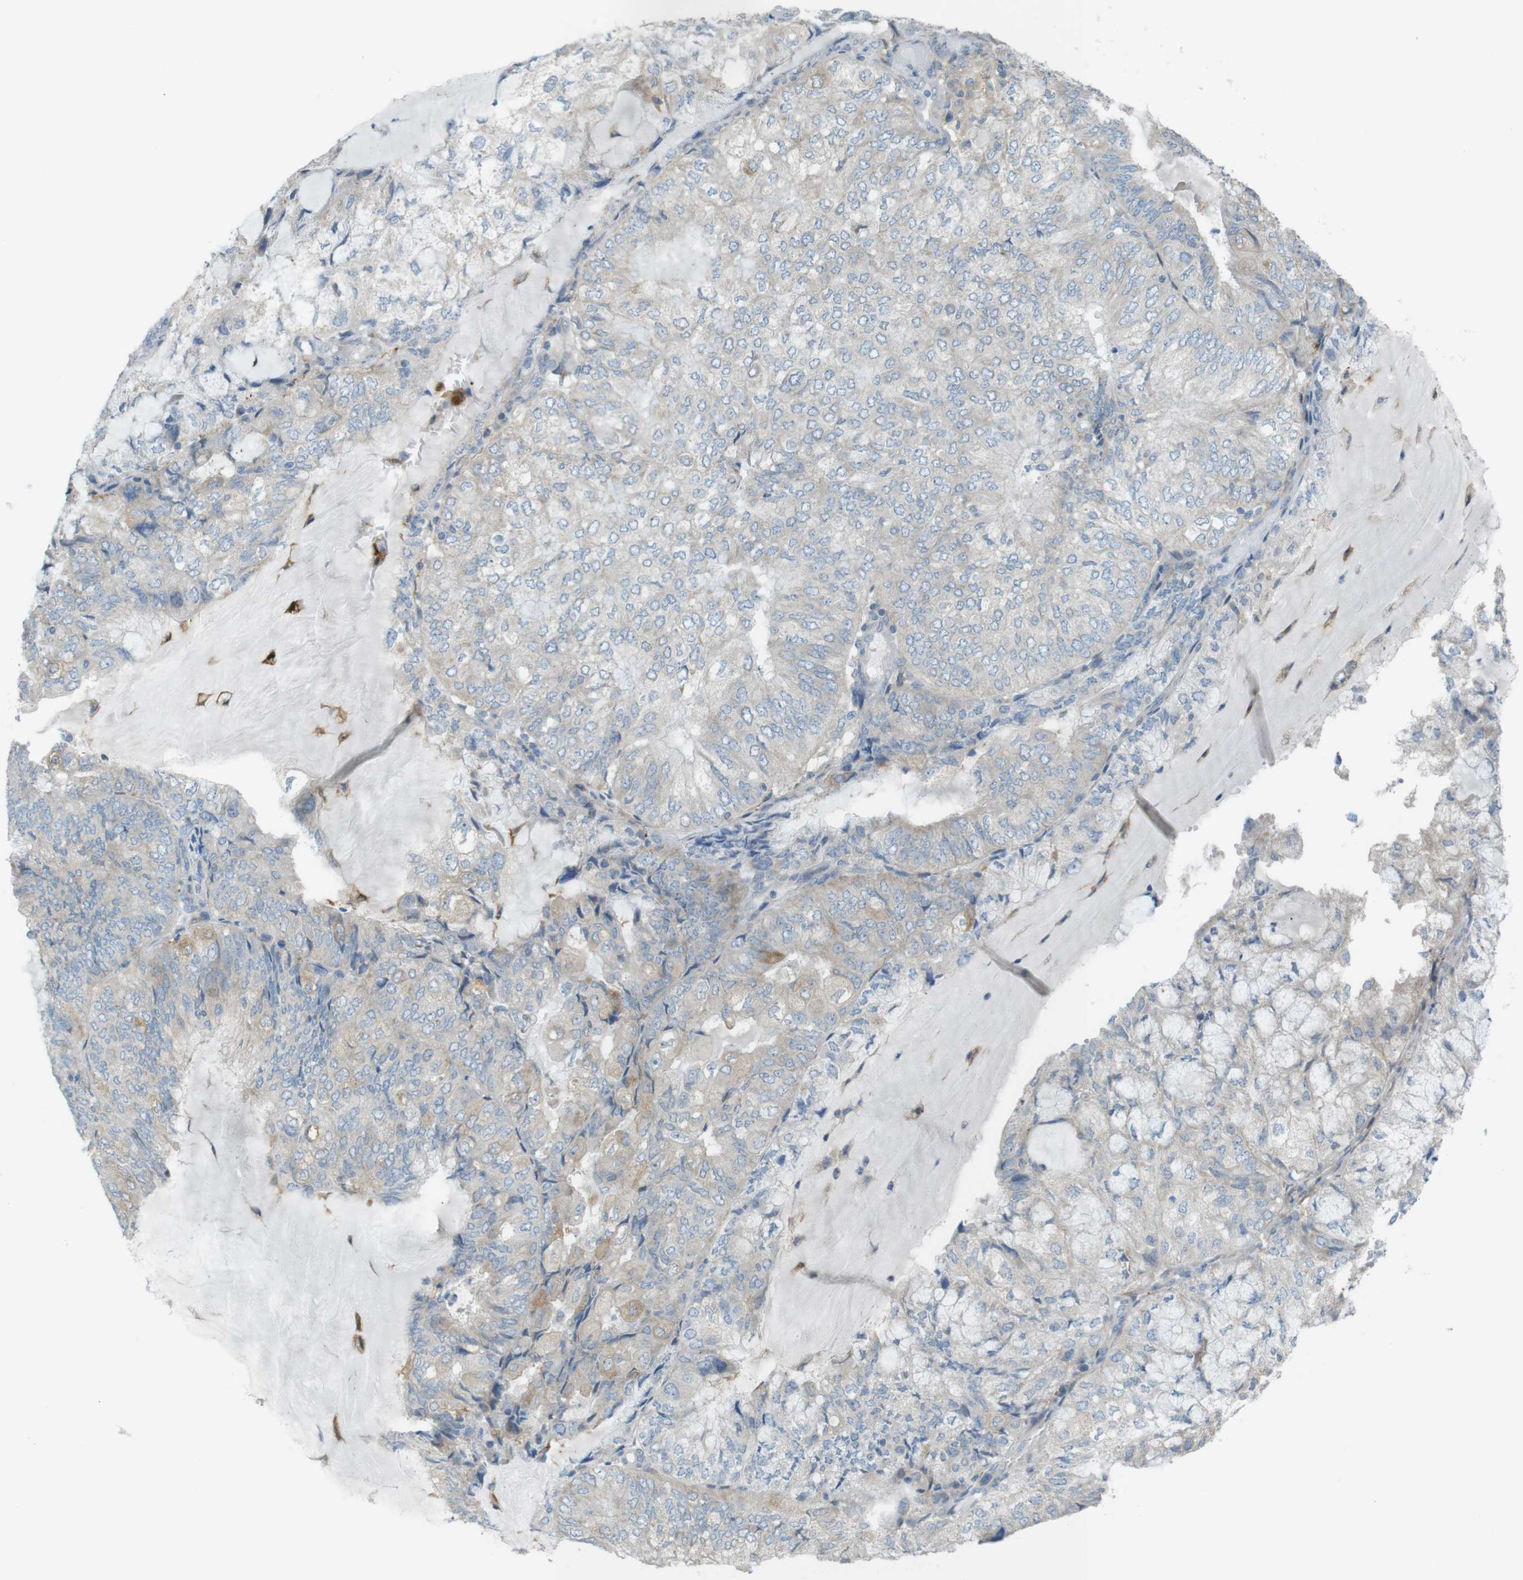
{"staining": {"intensity": "weak", "quantity": "<25%", "location": "cytoplasmic/membranous"}, "tissue": "endometrial cancer", "cell_type": "Tumor cells", "image_type": "cancer", "snomed": [{"axis": "morphology", "description": "Adenocarcinoma, NOS"}, {"axis": "topography", "description": "Endometrium"}], "caption": "Tumor cells show no significant protein expression in endometrial adenocarcinoma.", "gene": "TMEM41B", "patient": {"sex": "female", "age": 81}}